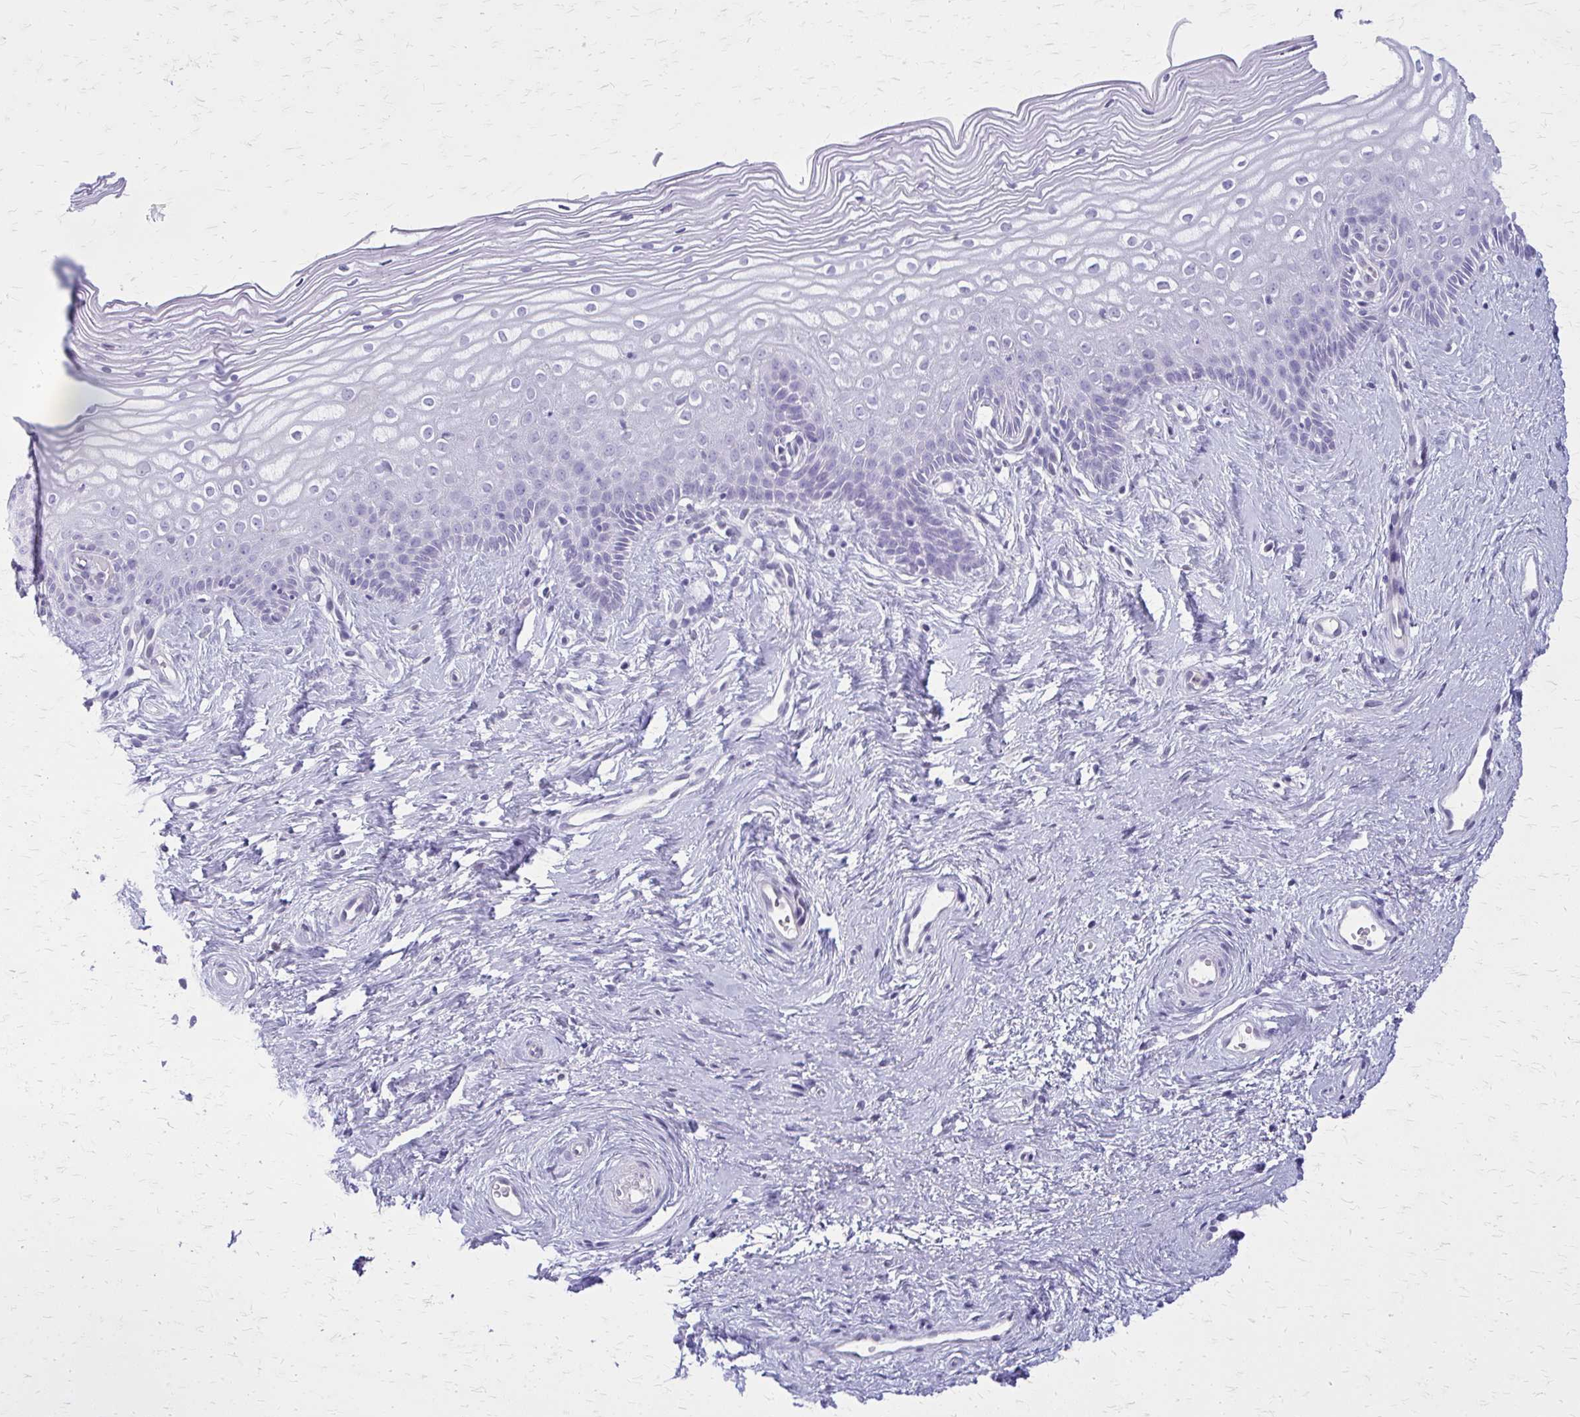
{"staining": {"intensity": "weak", "quantity": ">75%", "location": "cytoplasmic/membranous,nuclear"}, "tissue": "cervix", "cell_type": "Glandular cells", "image_type": "normal", "snomed": [{"axis": "morphology", "description": "Normal tissue, NOS"}, {"axis": "topography", "description": "Cervix"}], "caption": "Human cervix stained with a brown dye displays weak cytoplasmic/membranous,nuclear positive positivity in approximately >75% of glandular cells.", "gene": "GLRX", "patient": {"sex": "female", "age": 40}}